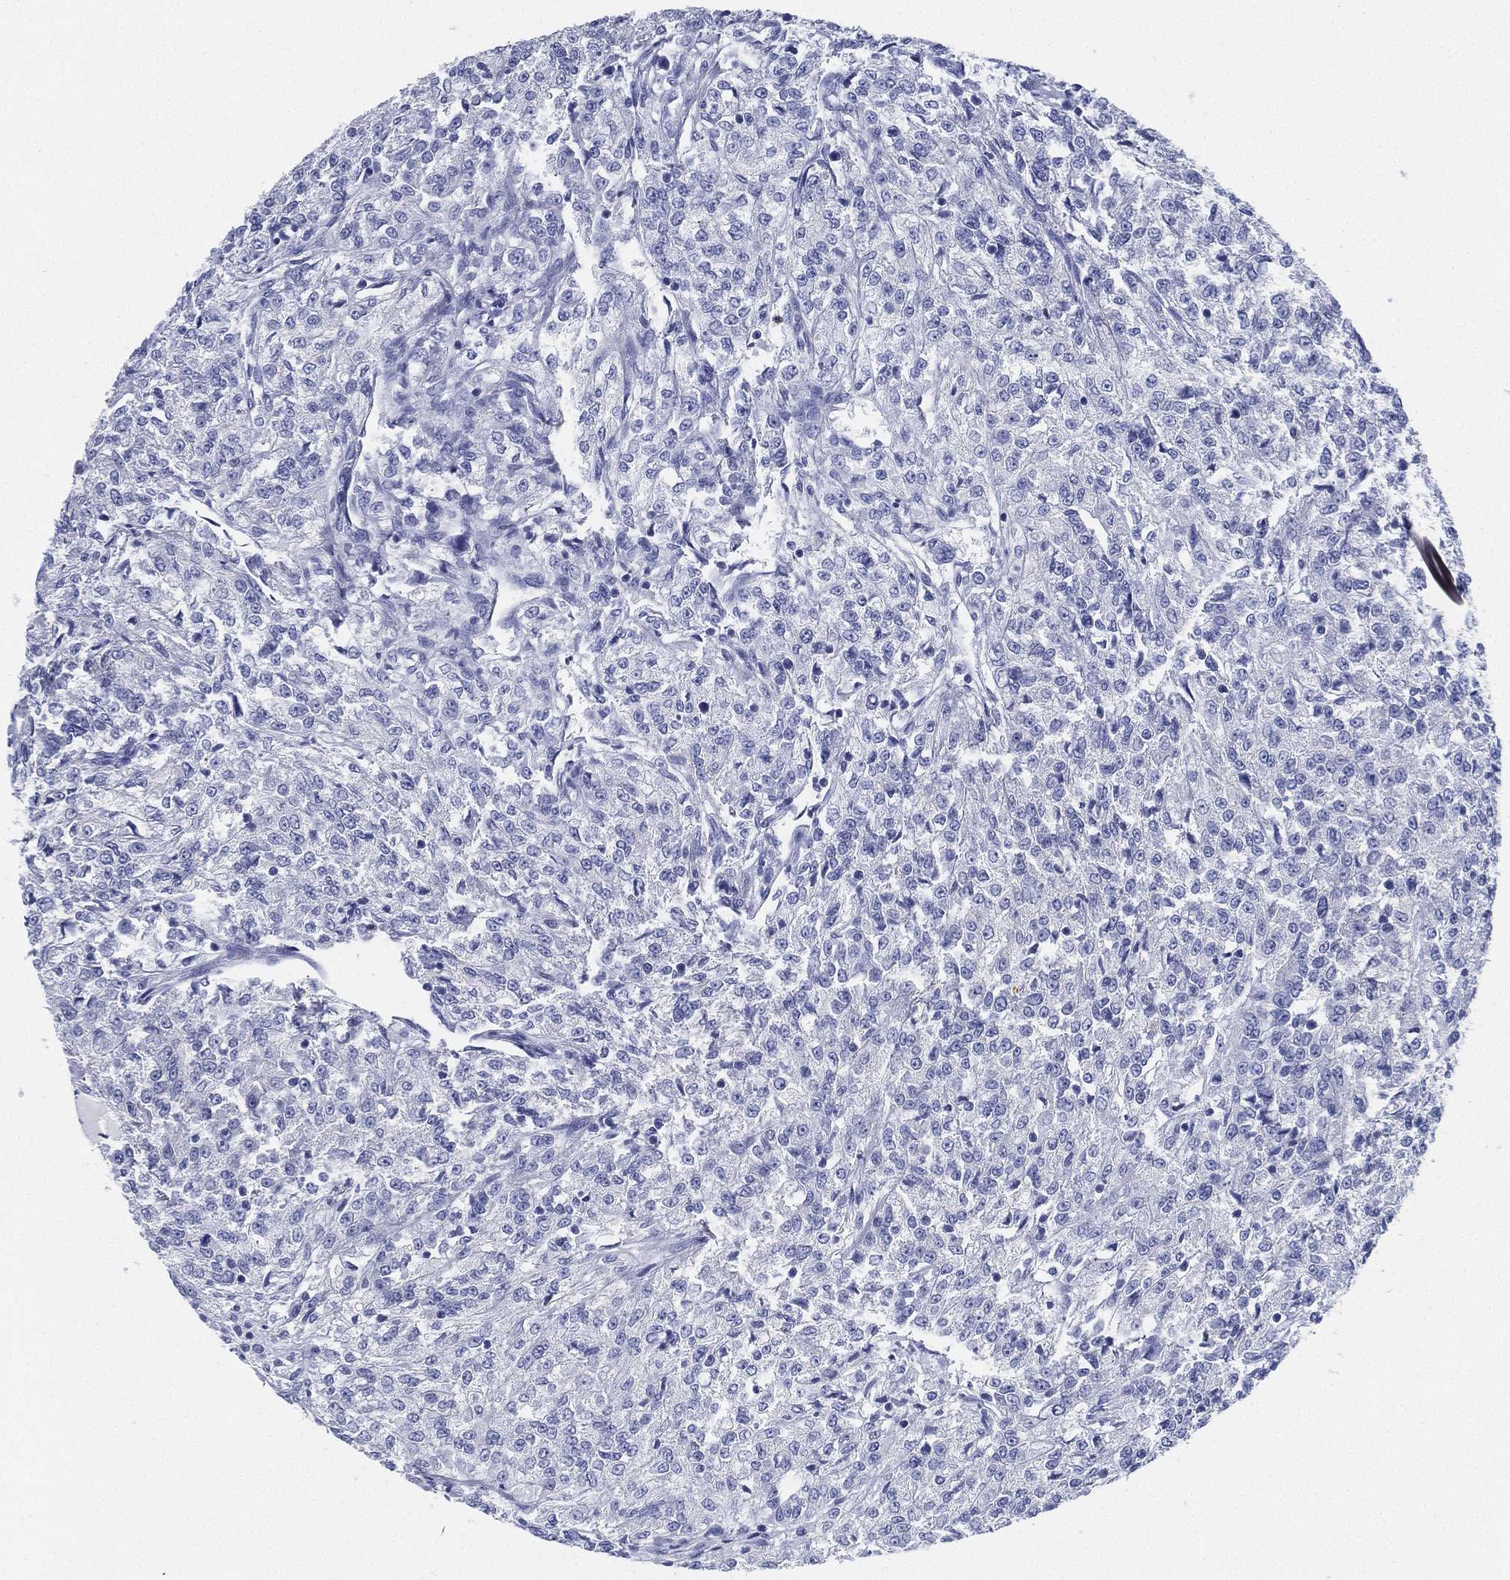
{"staining": {"intensity": "negative", "quantity": "none", "location": "none"}, "tissue": "renal cancer", "cell_type": "Tumor cells", "image_type": "cancer", "snomed": [{"axis": "morphology", "description": "Adenocarcinoma, NOS"}, {"axis": "topography", "description": "Kidney"}], "caption": "Tumor cells show no significant protein expression in renal cancer (adenocarcinoma). (DAB IHC visualized using brightfield microscopy, high magnification).", "gene": "DEFB121", "patient": {"sex": "female", "age": 63}}